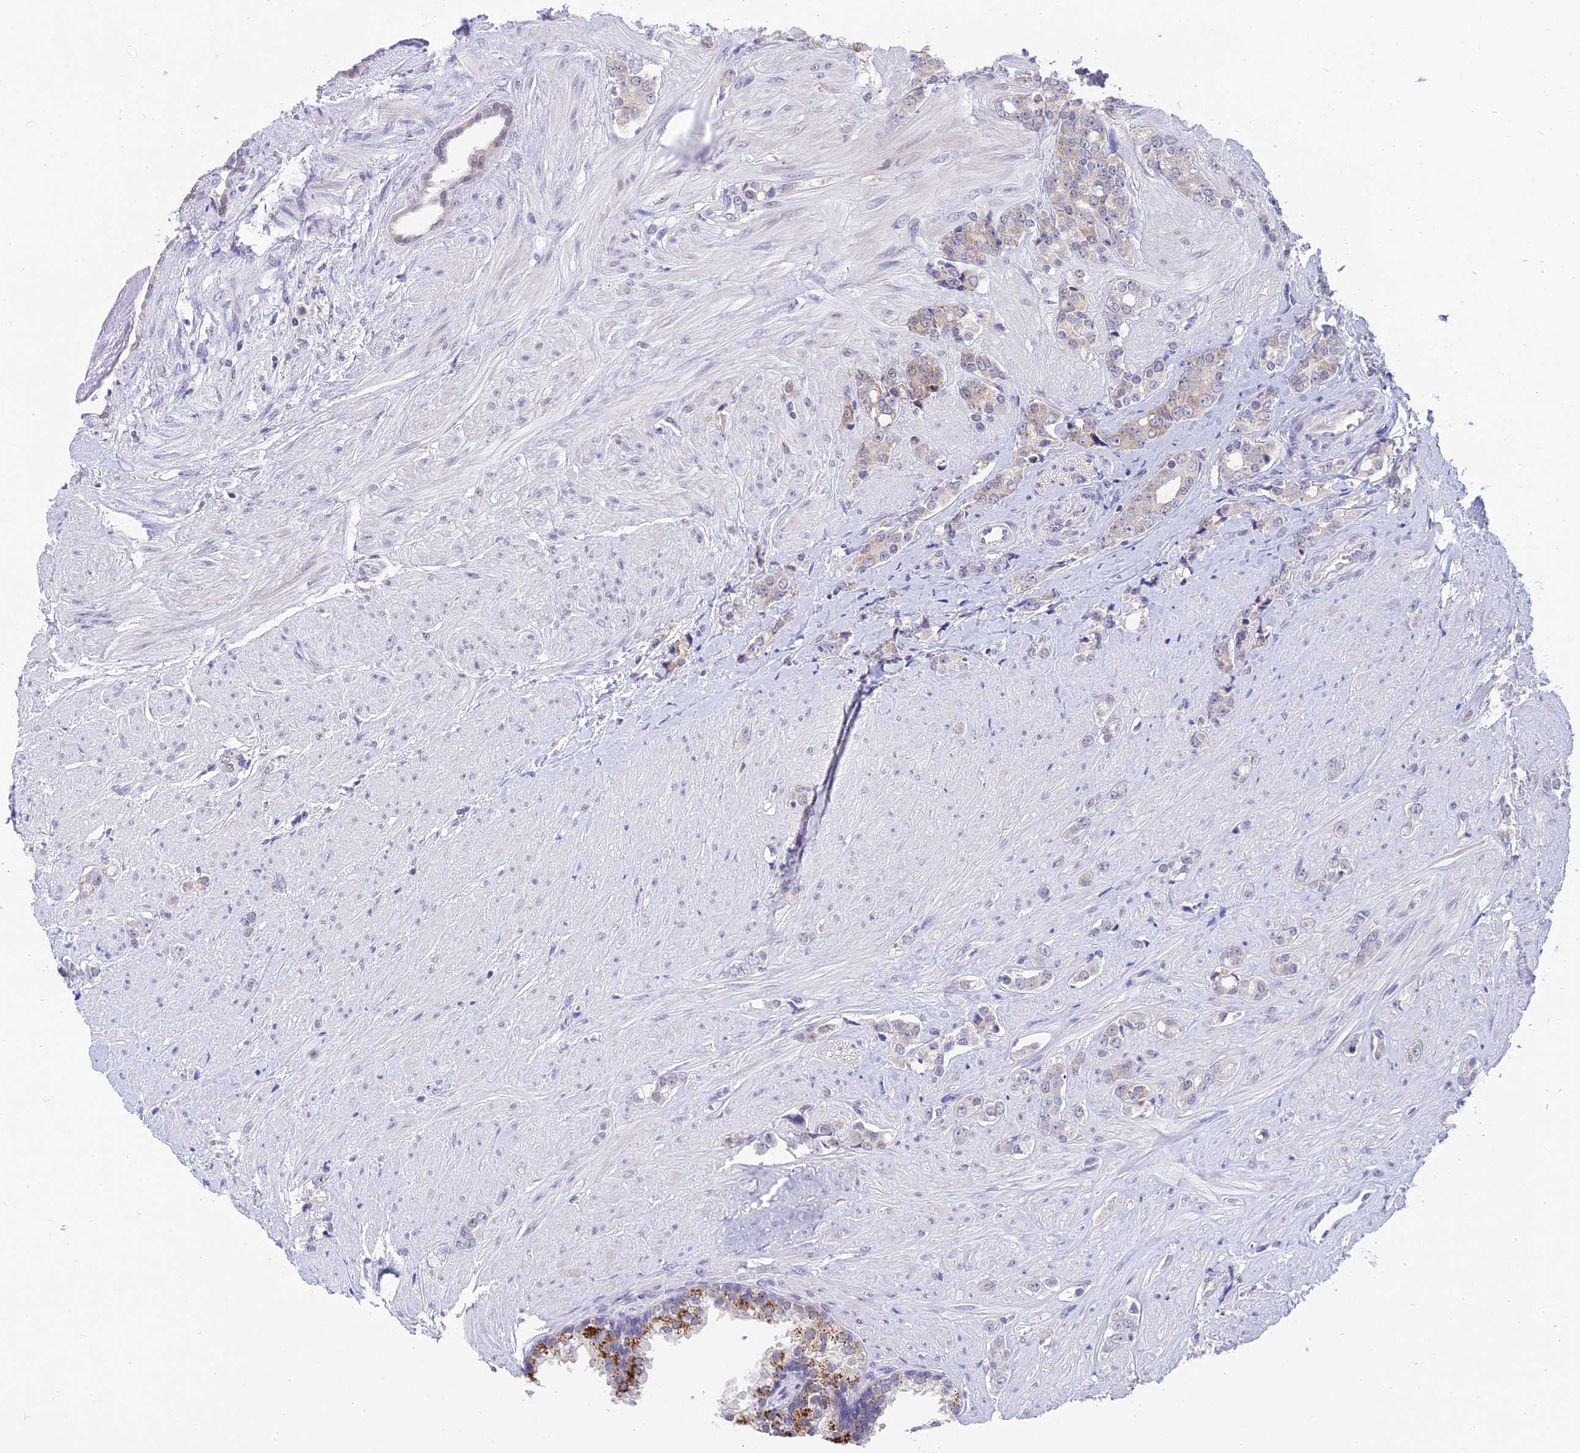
{"staining": {"intensity": "negative", "quantity": "none", "location": "none"}, "tissue": "prostate cancer", "cell_type": "Tumor cells", "image_type": "cancer", "snomed": [{"axis": "morphology", "description": "Adenocarcinoma, High grade"}, {"axis": "topography", "description": "Prostate"}], "caption": "Micrograph shows no significant protein positivity in tumor cells of prostate cancer.", "gene": "KCTD14", "patient": {"sex": "male", "age": 62}}